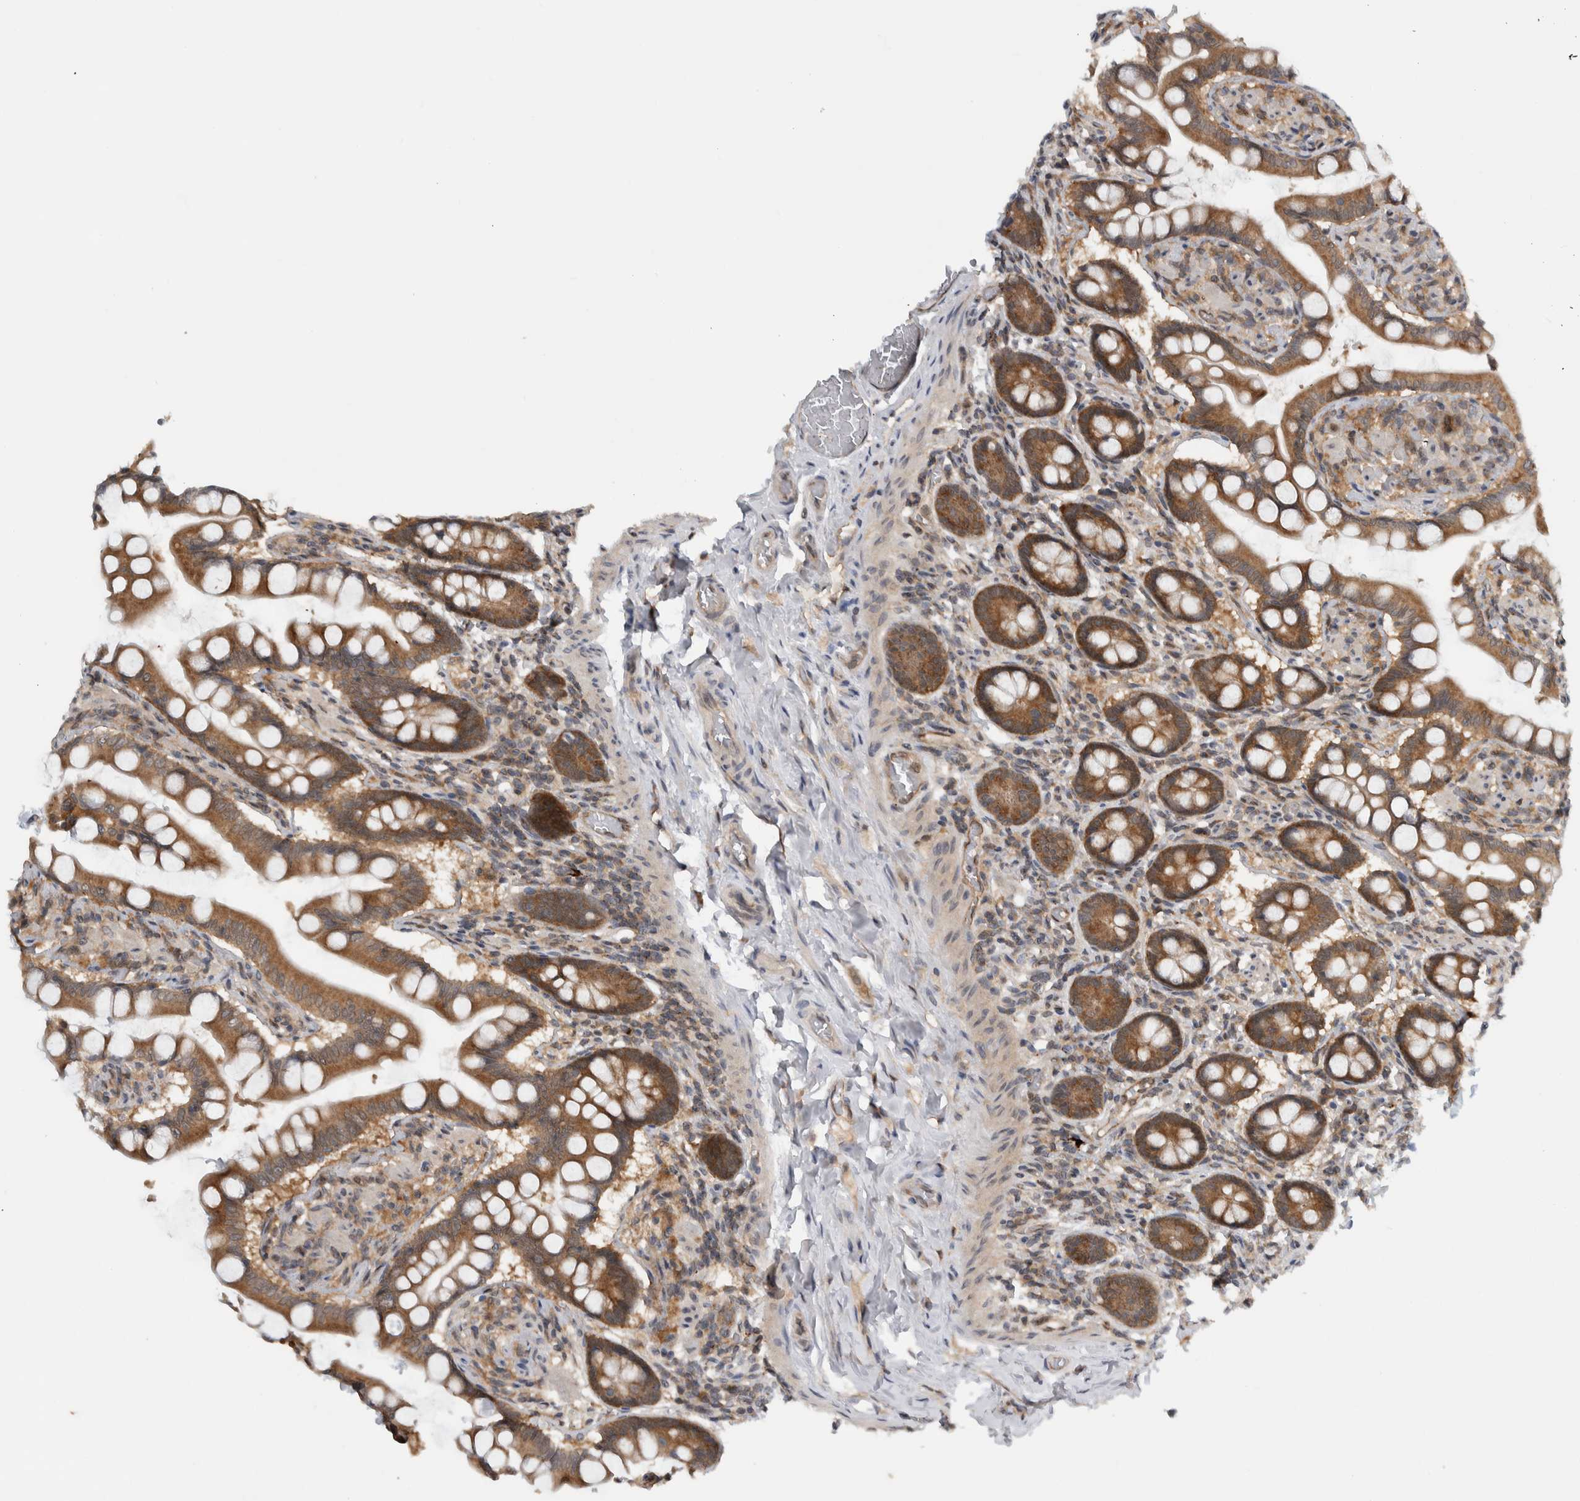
{"staining": {"intensity": "moderate", "quantity": ">75%", "location": "cytoplasmic/membranous"}, "tissue": "small intestine", "cell_type": "Glandular cells", "image_type": "normal", "snomed": [{"axis": "morphology", "description": "Normal tissue, NOS"}, {"axis": "topography", "description": "Small intestine"}], "caption": "The histopathology image demonstrates a brown stain indicating the presence of a protein in the cytoplasmic/membranous of glandular cells in small intestine. (DAB = brown stain, brightfield microscopy at high magnification).", "gene": "CCDC43", "patient": {"sex": "male", "age": 41}}